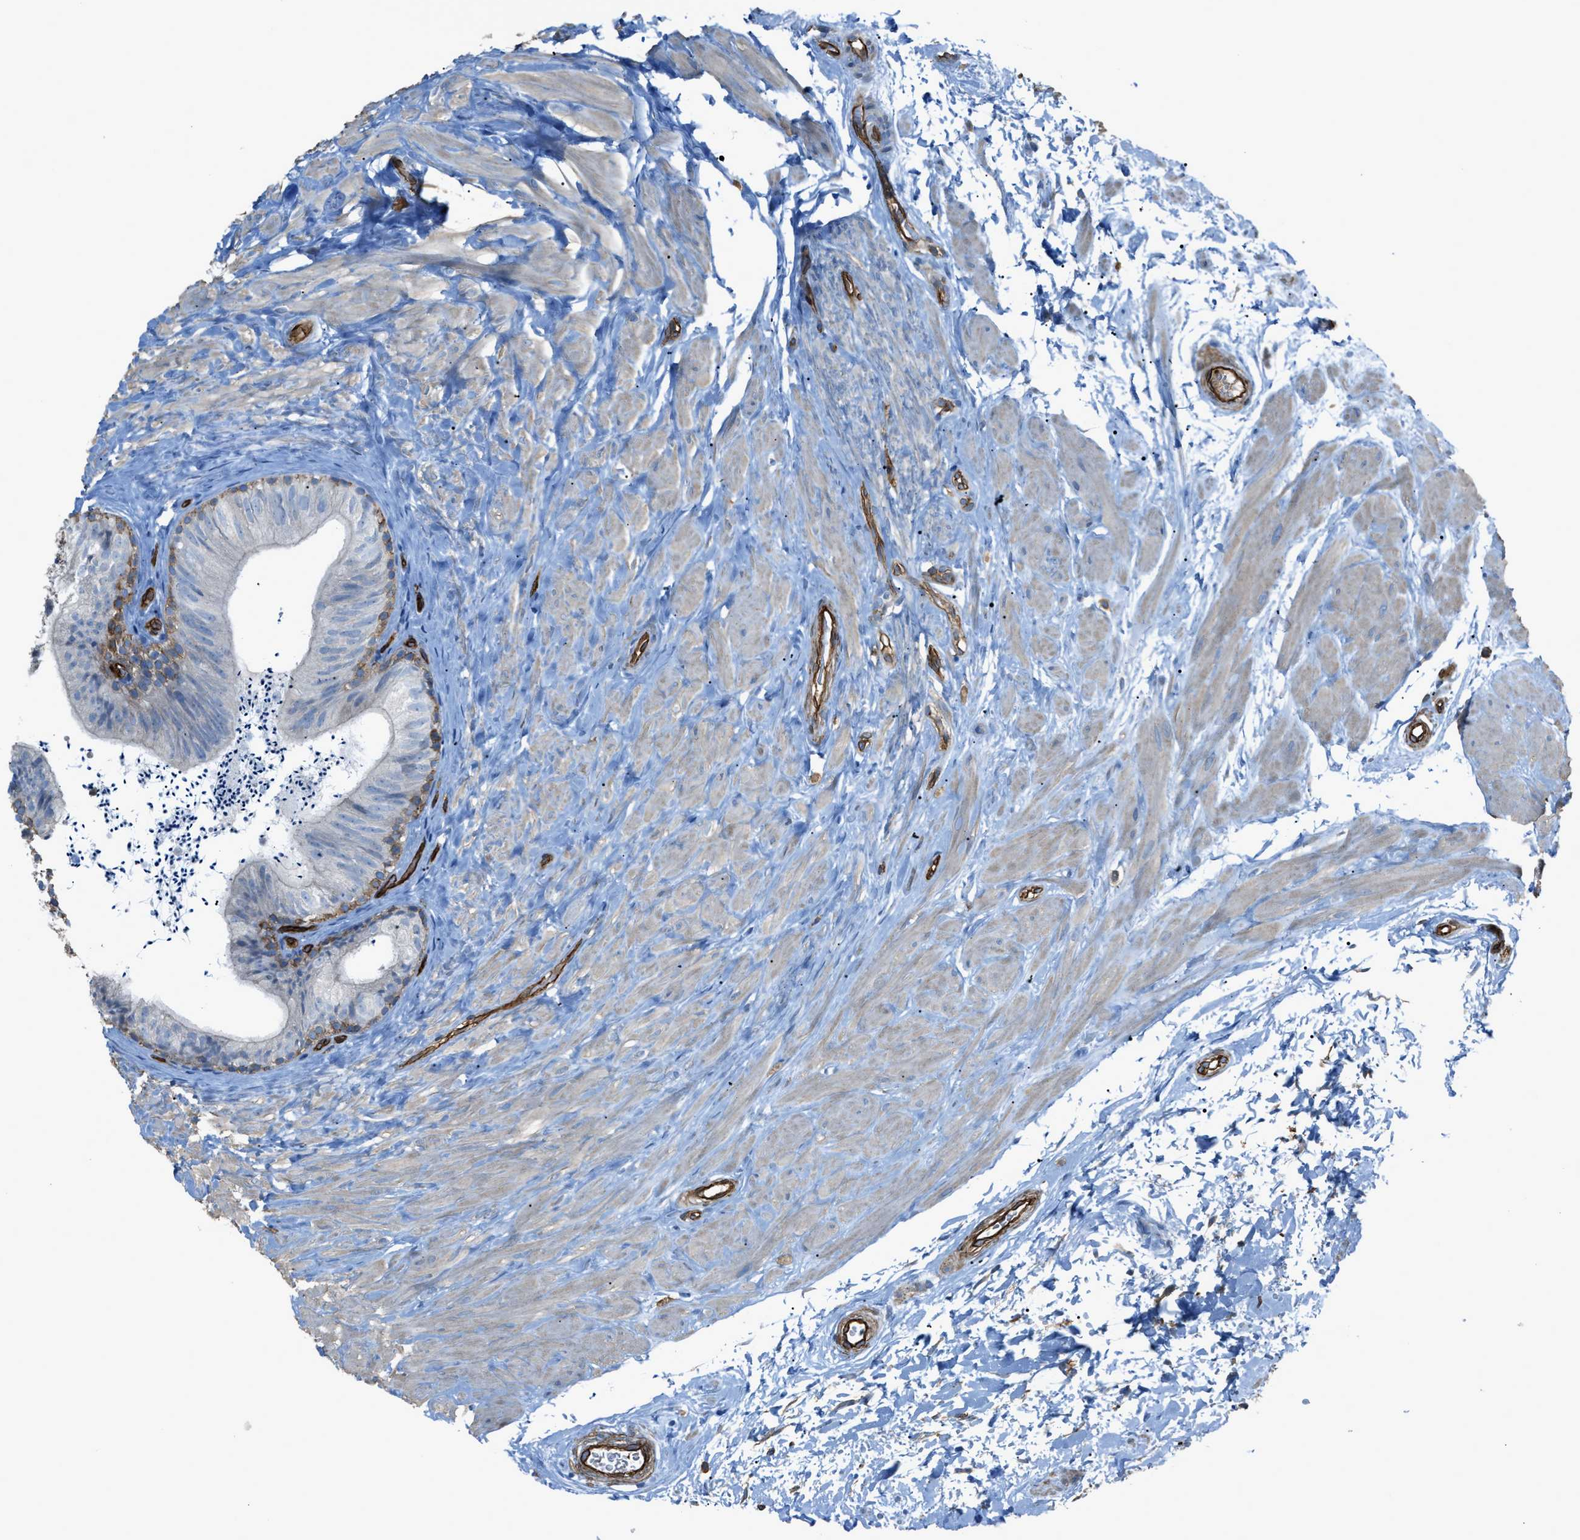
{"staining": {"intensity": "moderate", "quantity": "<25%", "location": "cytoplasmic/membranous"}, "tissue": "epididymis", "cell_type": "Glandular cells", "image_type": "normal", "snomed": [{"axis": "morphology", "description": "Normal tissue, NOS"}, {"axis": "topography", "description": "Epididymis"}], "caption": "Immunohistochemistry (IHC) of unremarkable human epididymis demonstrates low levels of moderate cytoplasmic/membranous positivity in about <25% of glandular cells. Nuclei are stained in blue.", "gene": "SLC22A15", "patient": {"sex": "male", "age": 56}}